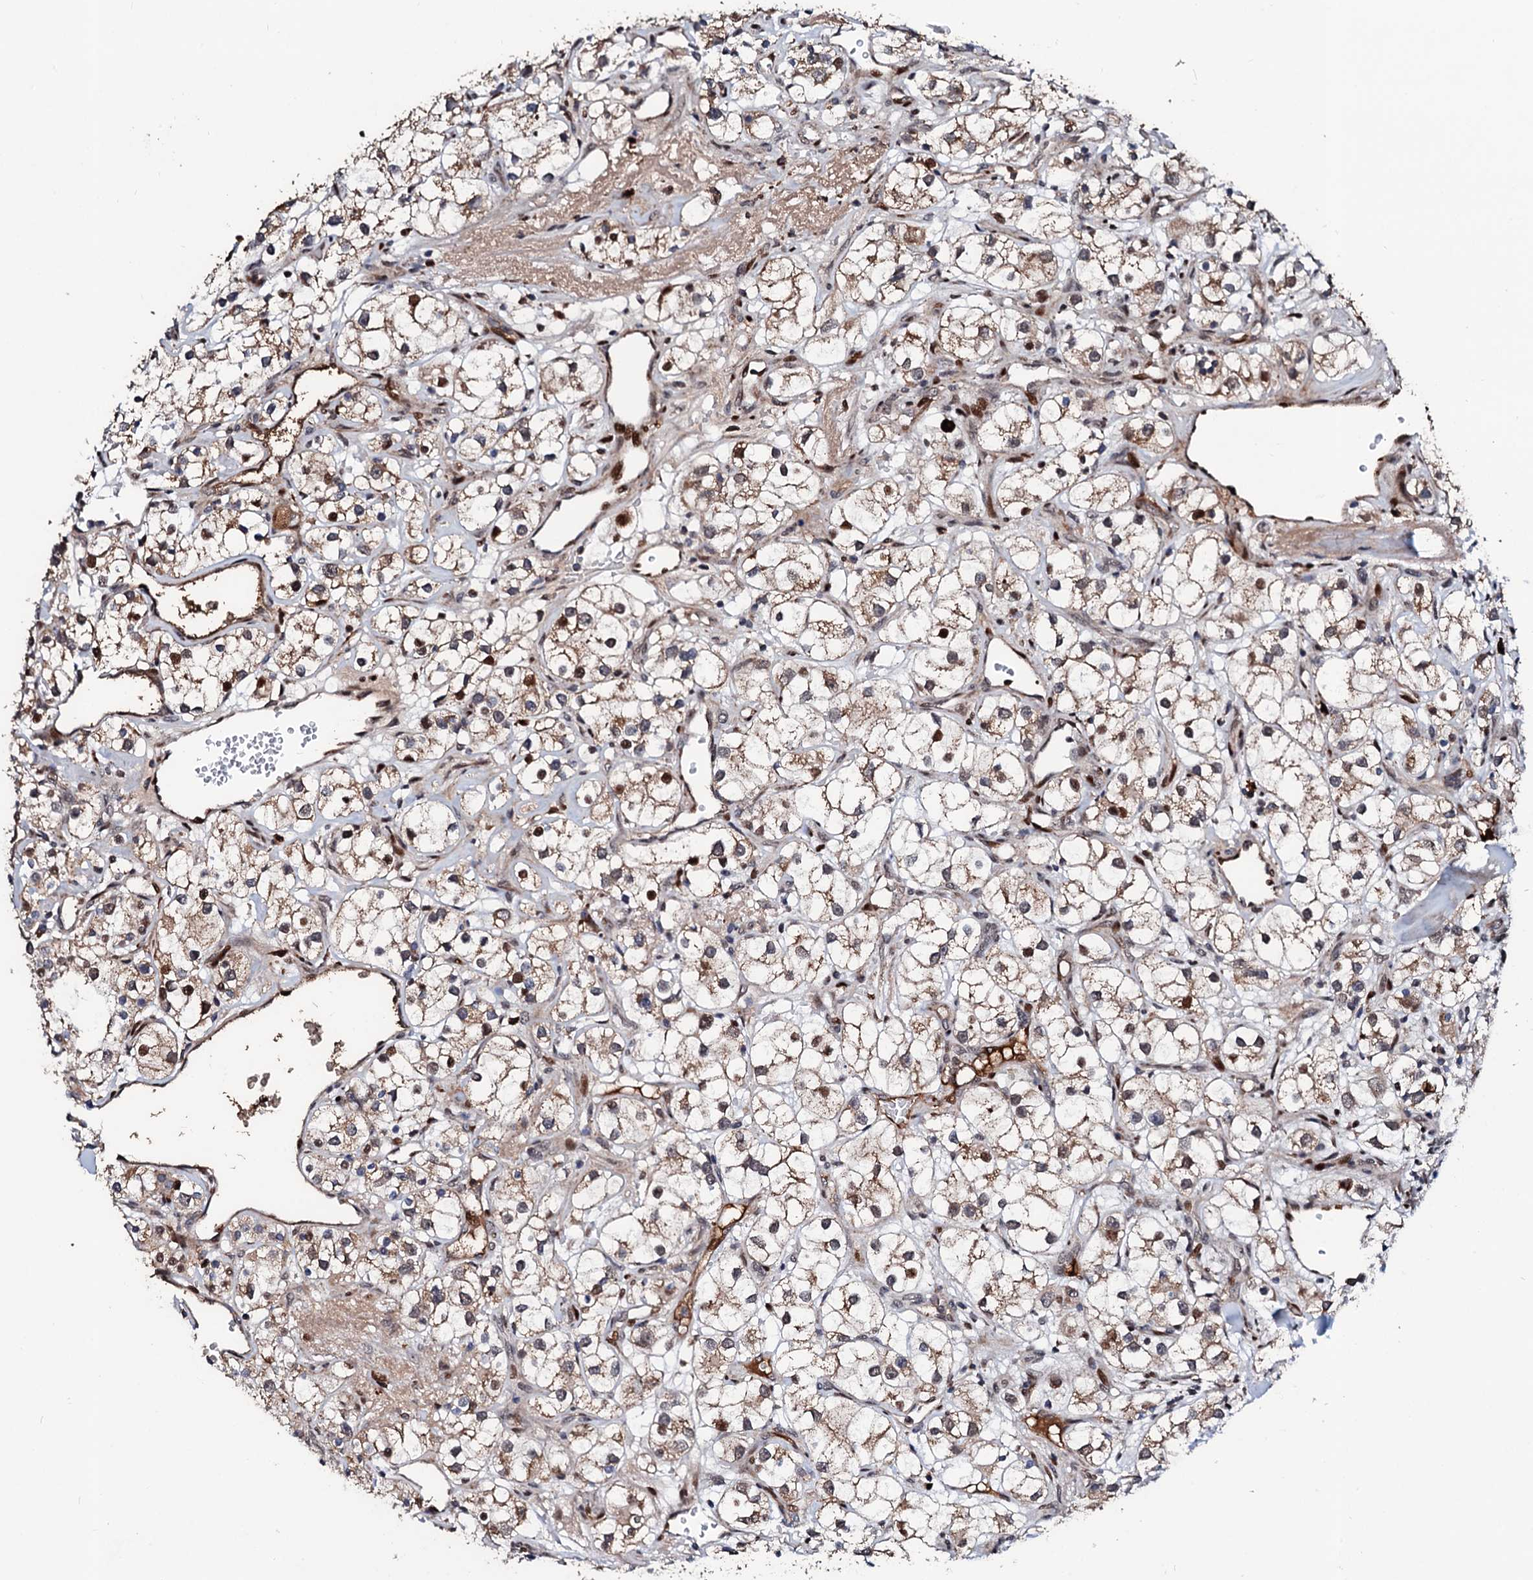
{"staining": {"intensity": "weak", "quantity": "25%-75%", "location": "cytoplasmic/membranous"}, "tissue": "renal cancer", "cell_type": "Tumor cells", "image_type": "cancer", "snomed": [{"axis": "morphology", "description": "Adenocarcinoma, NOS"}, {"axis": "topography", "description": "Kidney"}], "caption": "Immunohistochemical staining of human renal cancer (adenocarcinoma) exhibits low levels of weak cytoplasmic/membranous protein expression in about 25%-75% of tumor cells.", "gene": "KIF18A", "patient": {"sex": "male", "age": 77}}